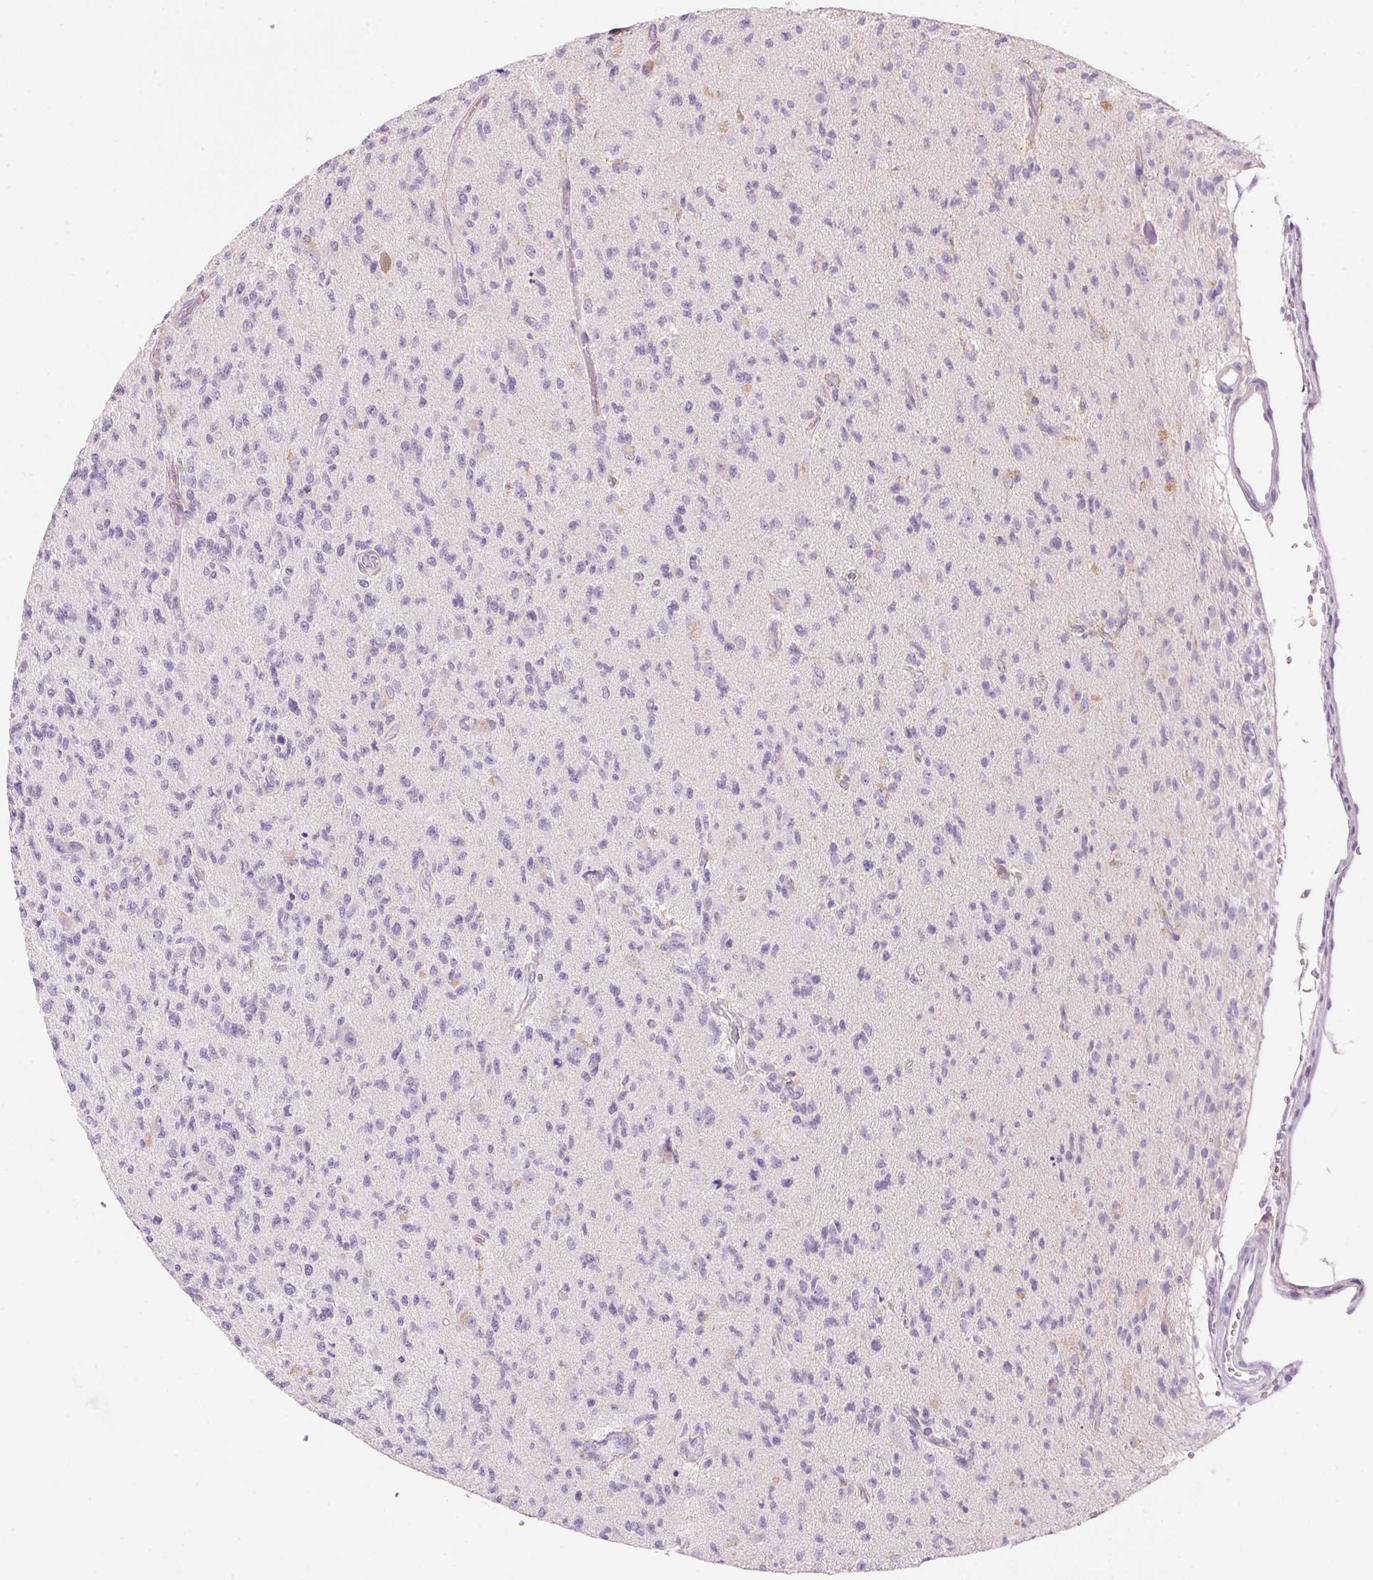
{"staining": {"intensity": "negative", "quantity": "none", "location": "none"}, "tissue": "glioma", "cell_type": "Tumor cells", "image_type": "cancer", "snomed": [{"axis": "morphology", "description": "Glioma, malignant, High grade"}, {"axis": "topography", "description": "Brain"}], "caption": "An image of human glioma is negative for staining in tumor cells.", "gene": "HSD17B2", "patient": {"sex": "male", "age": 56}}